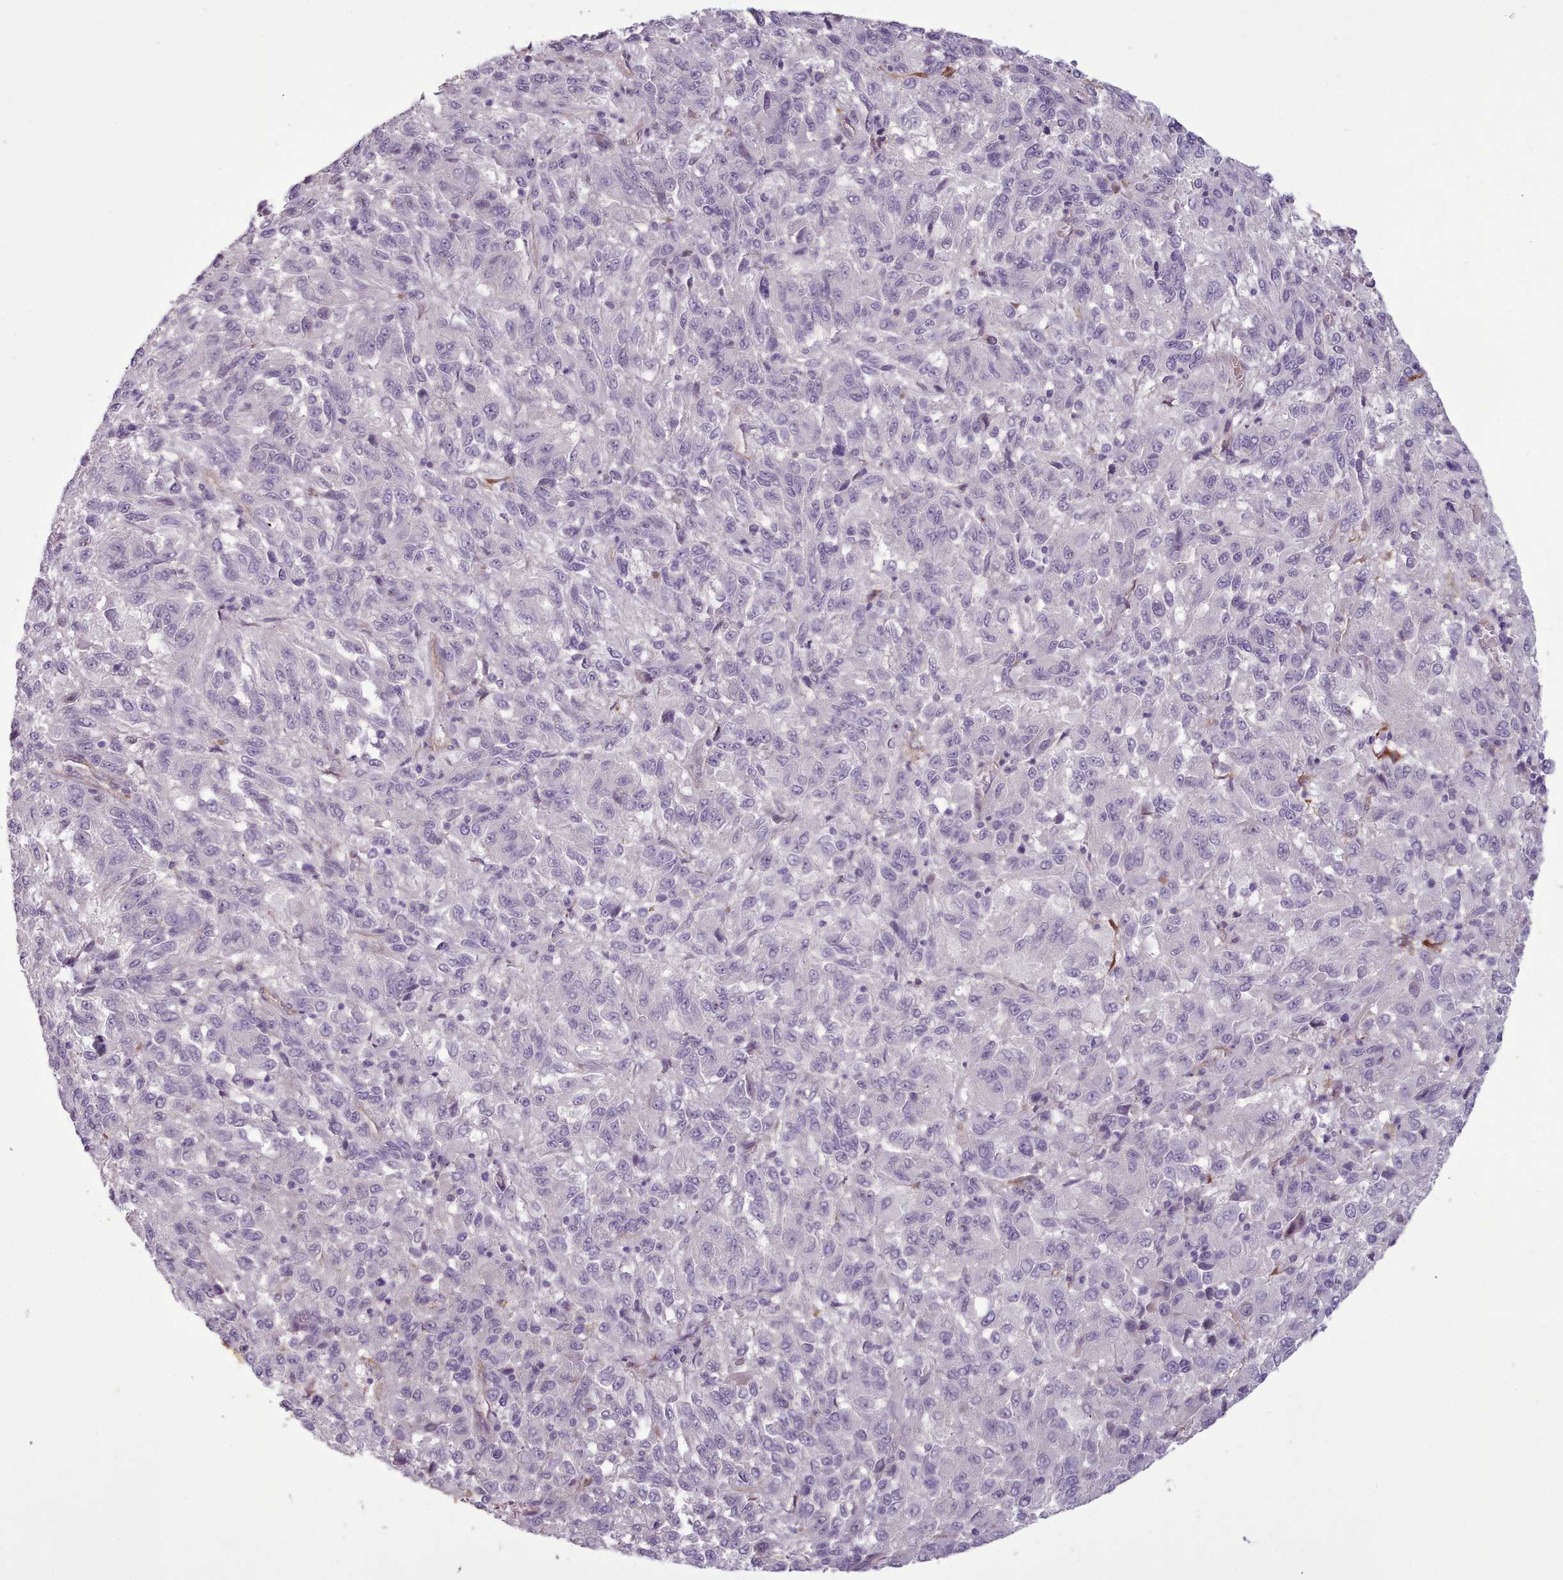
{"staining": {"intensity": "negative", "quantity": "none", "location": "none"}, "tissue": "melanoma", "cell_type": "Tumor cells", "image_type": "cancer", "snomed": [{"axis": "morphology", "description": "Malignant melanoma, Metastatic site"}, {"axis": "topography", "description": "Lung"}], "caption": "Tumor cells show no significant protein expression in malignant melanoma (metastatic site).", "gene": "PLD4", "patient": {"sex": "male", "age": 64}}